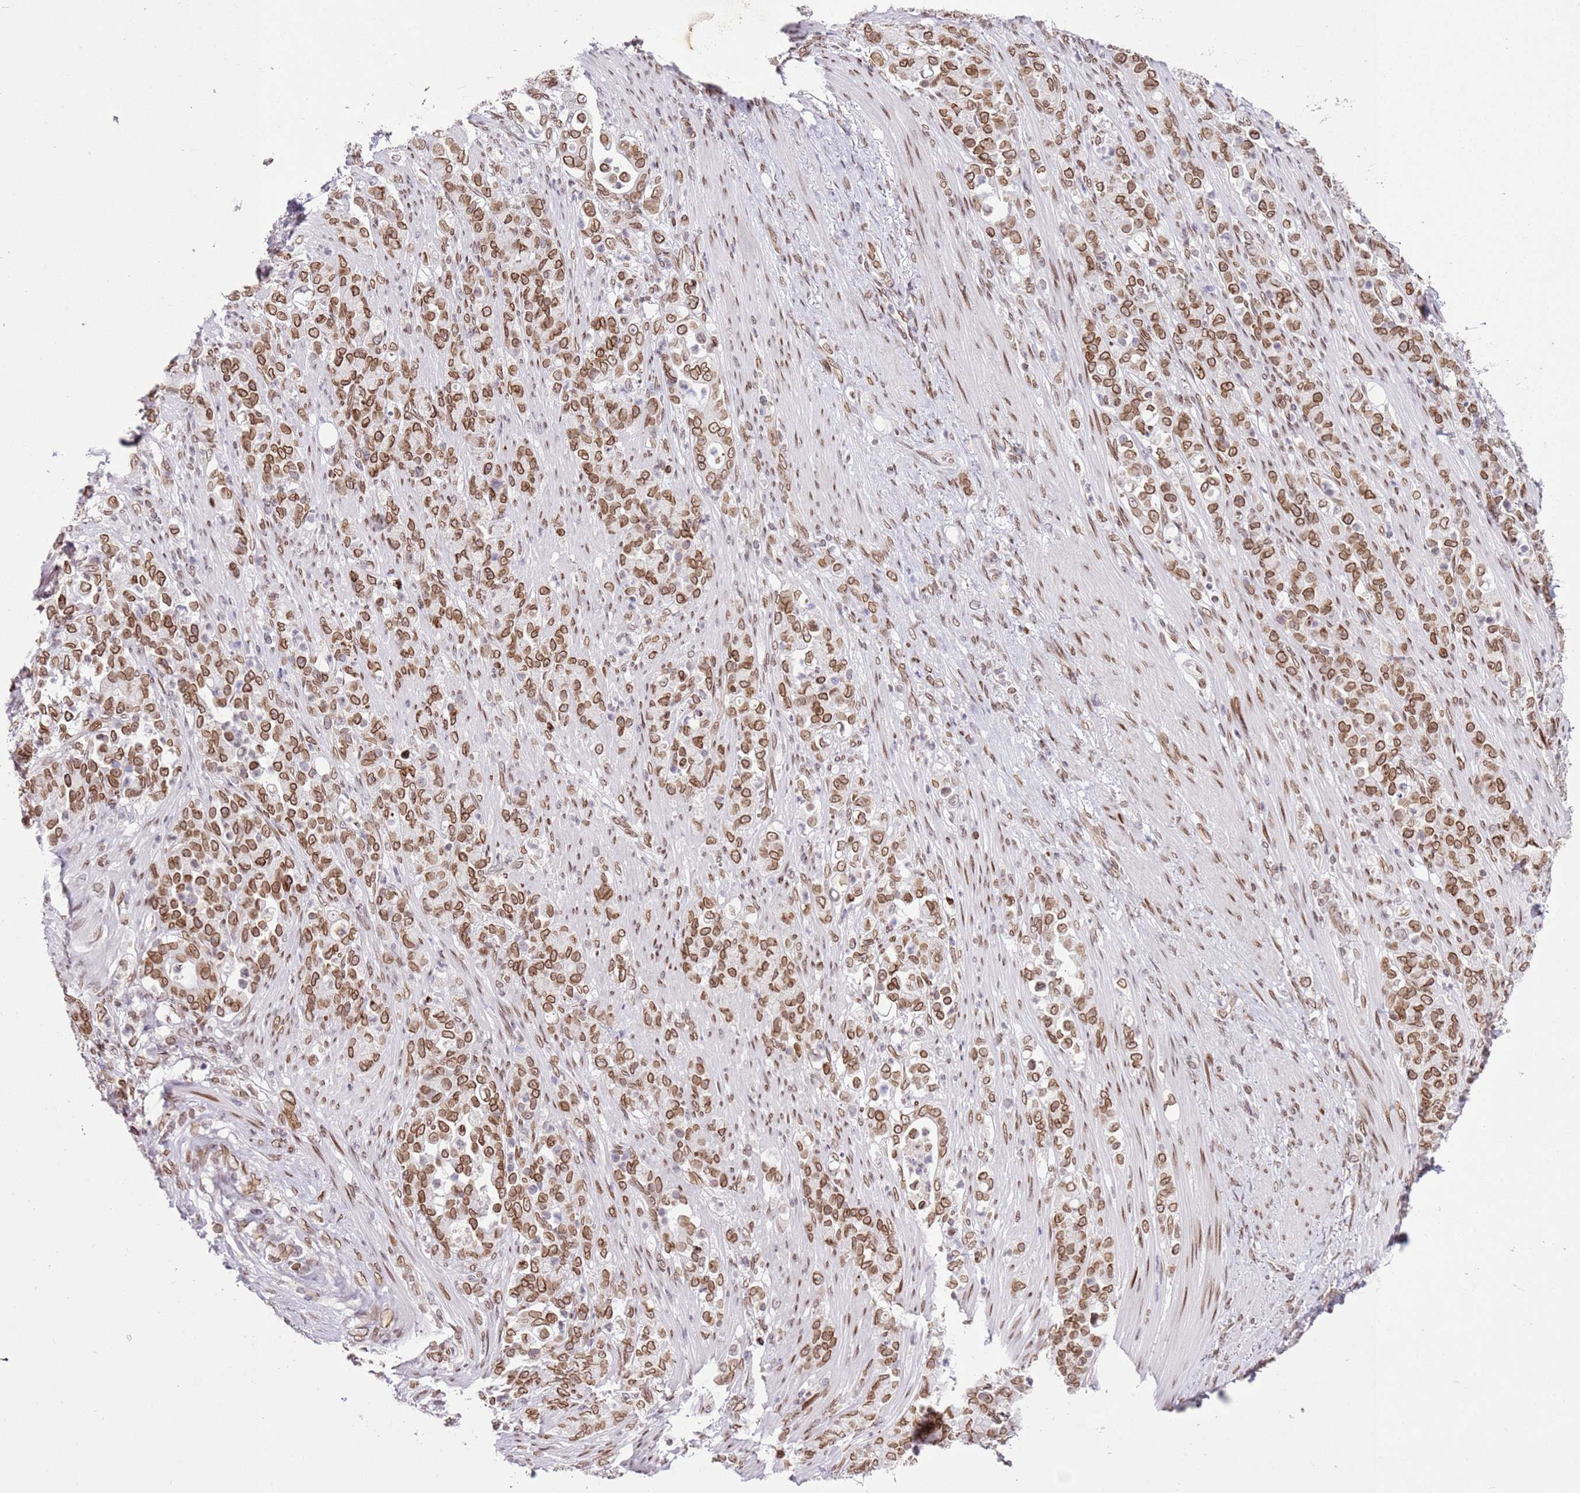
{"staining": {"intensity": "moderate", "quantity": ">75%", "location": "cytoplasmic/membranous,nuclear"}, "tissue": "stomach cancer", "cell_type": "Tumor cells", "image_type": "cancer", "snomed": [{"axis": "morphology", "description": "Normal tissue, NOS"}, {"axis": "morphology", "description": "Adenocarcinoma, NOS"}, {"axis": "topography", "description": "Stomach"}], "caption": "Human stomach cancer (adenocarcinoma) stained with a brown dye displays moderate cytoplasmic/membranous and nuclear positive positivity in about >75% of tumor cells.", "gene": "POU6F1", "patient": {"sex": "female", "age": 79}}